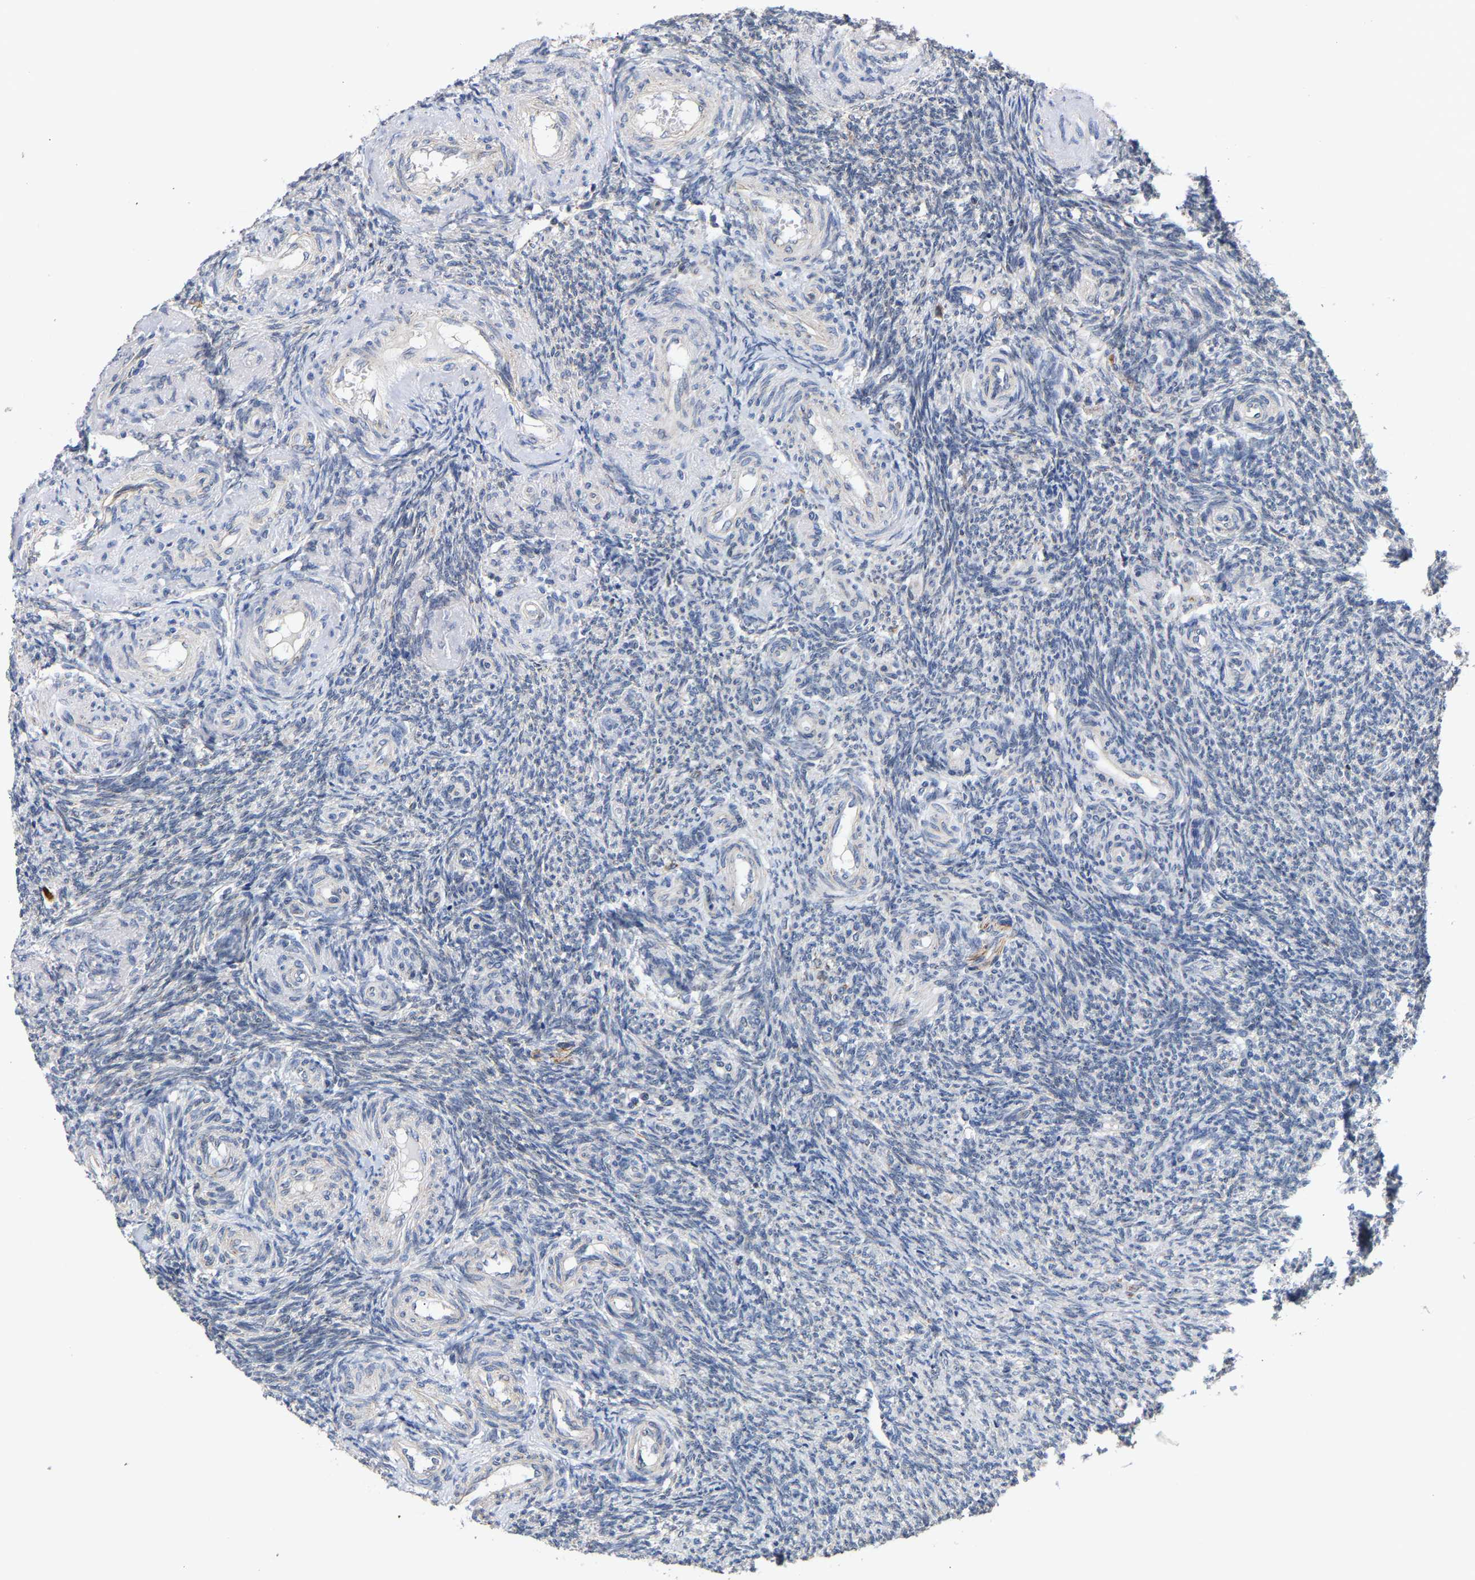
{"staining": {"intensity": "moderate", "quantity": ">75%", "location": "cytoplasmic/membranous"}, "tissue": "ovary", "cell_type": "Follicle cells", "image_type": "normal", "snomed": [{"axis": "morphology", "description": "Normal tissue, NOS"}, {"axis": "topography", "description": "Ovary"}], "caption": "Human ovary stained with a protein marker displays moderate staining in follicle cells.", "gene": "PCNT", "patient": {"sex": "female", "age": 41}}